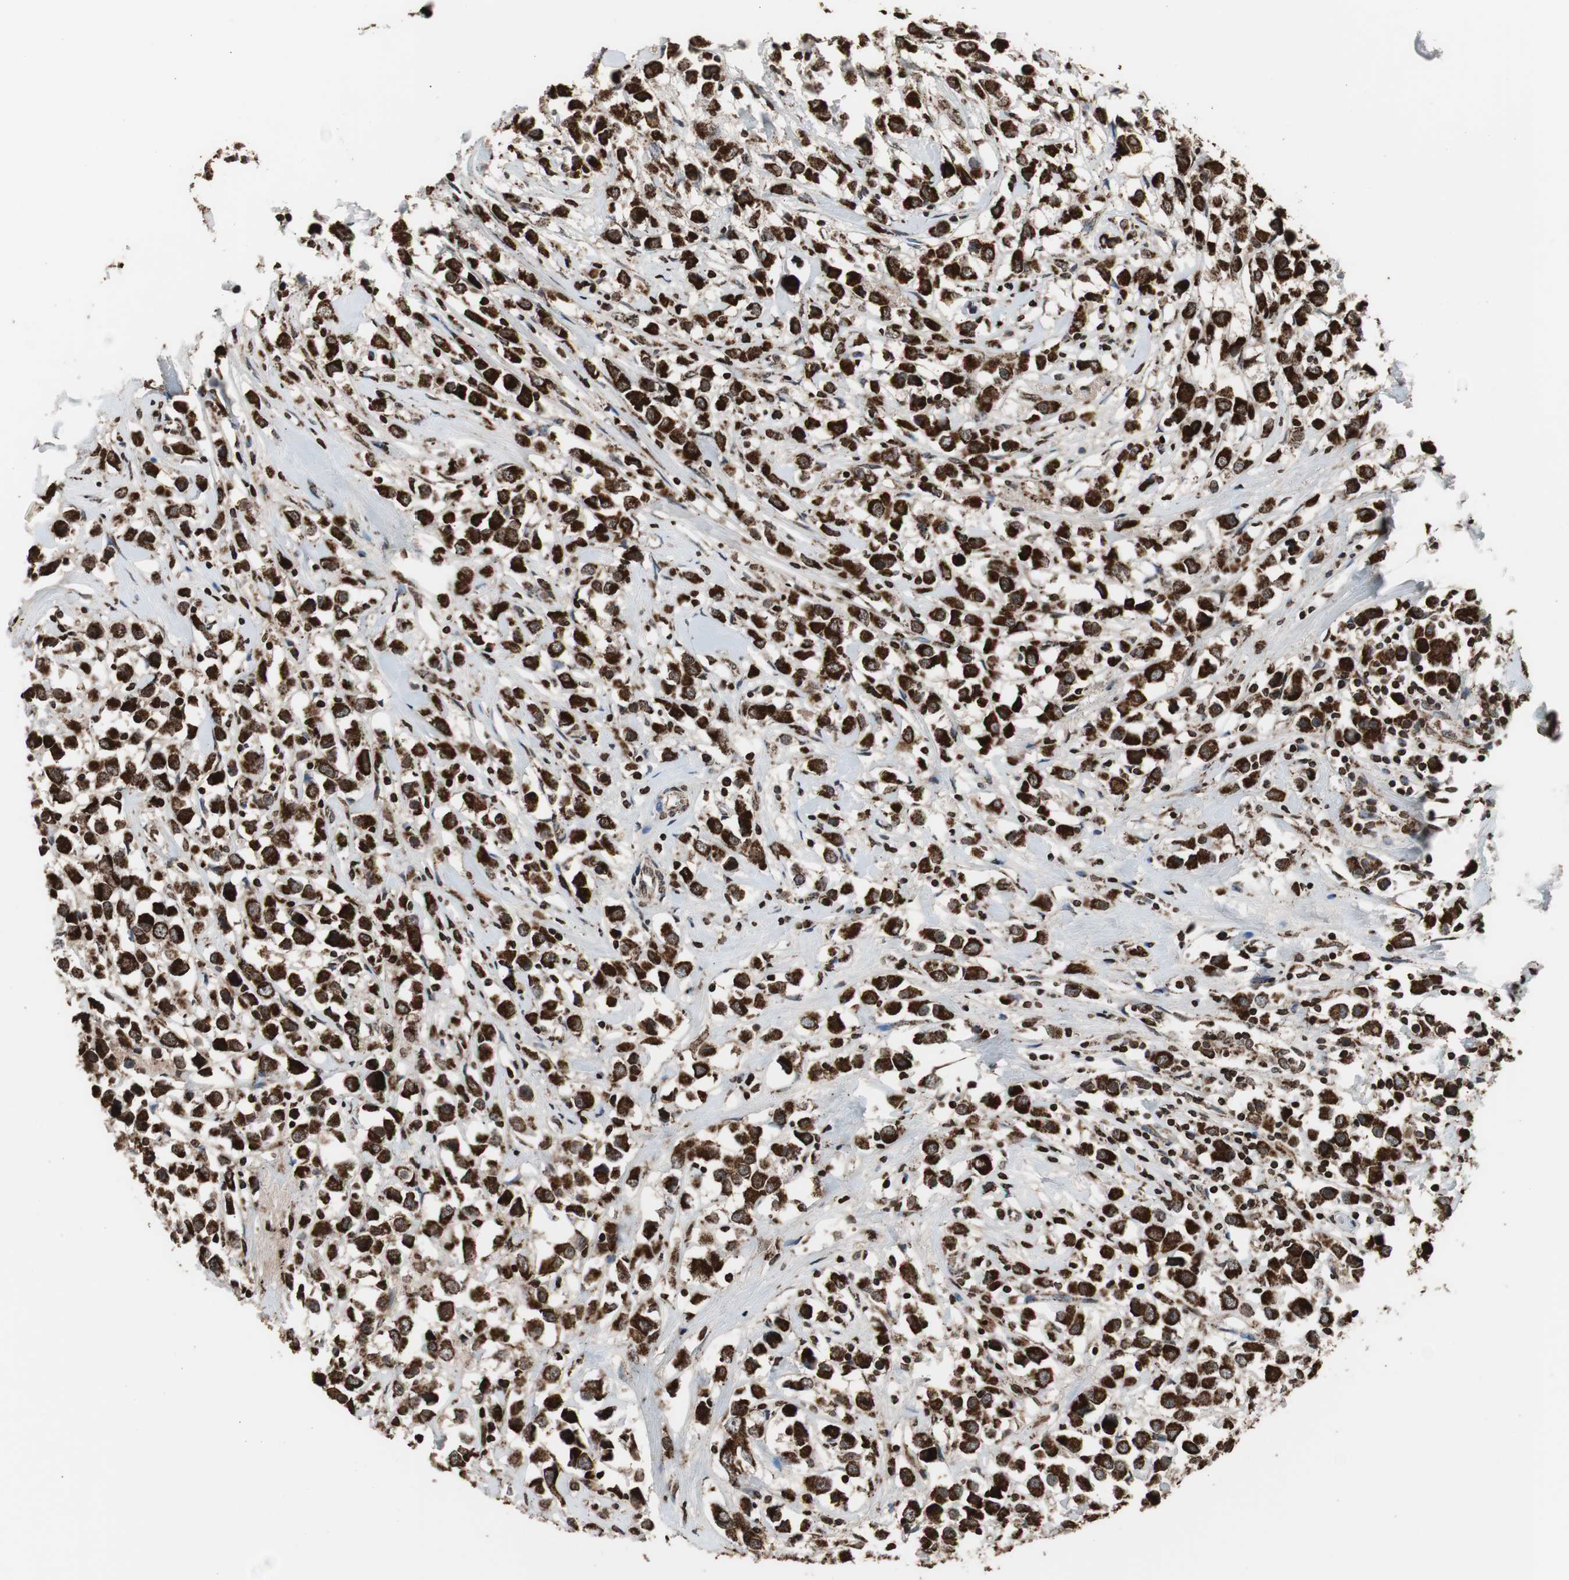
{"staining": {"intensity": "strong", "quantity": ">75%", "location": "cytoplasmic/membranous"}, "tissue": "breast cancer", "cell_type": "Tumor cells", "image_type": "cancer", "snomed": [{"axis": "morphology", "description": "Duct carcinoma"}, {"axis": "topography", "description": "Breast"}], "caption": "Immunohistochemical staining of breast invasive ductal carcinoma demonstrates high levels of strong cytoplasmic/membranous expression in about >75% of tumor cells.", "gene": "HSPA9", "patient": {"sex": "female", "age": 61}}